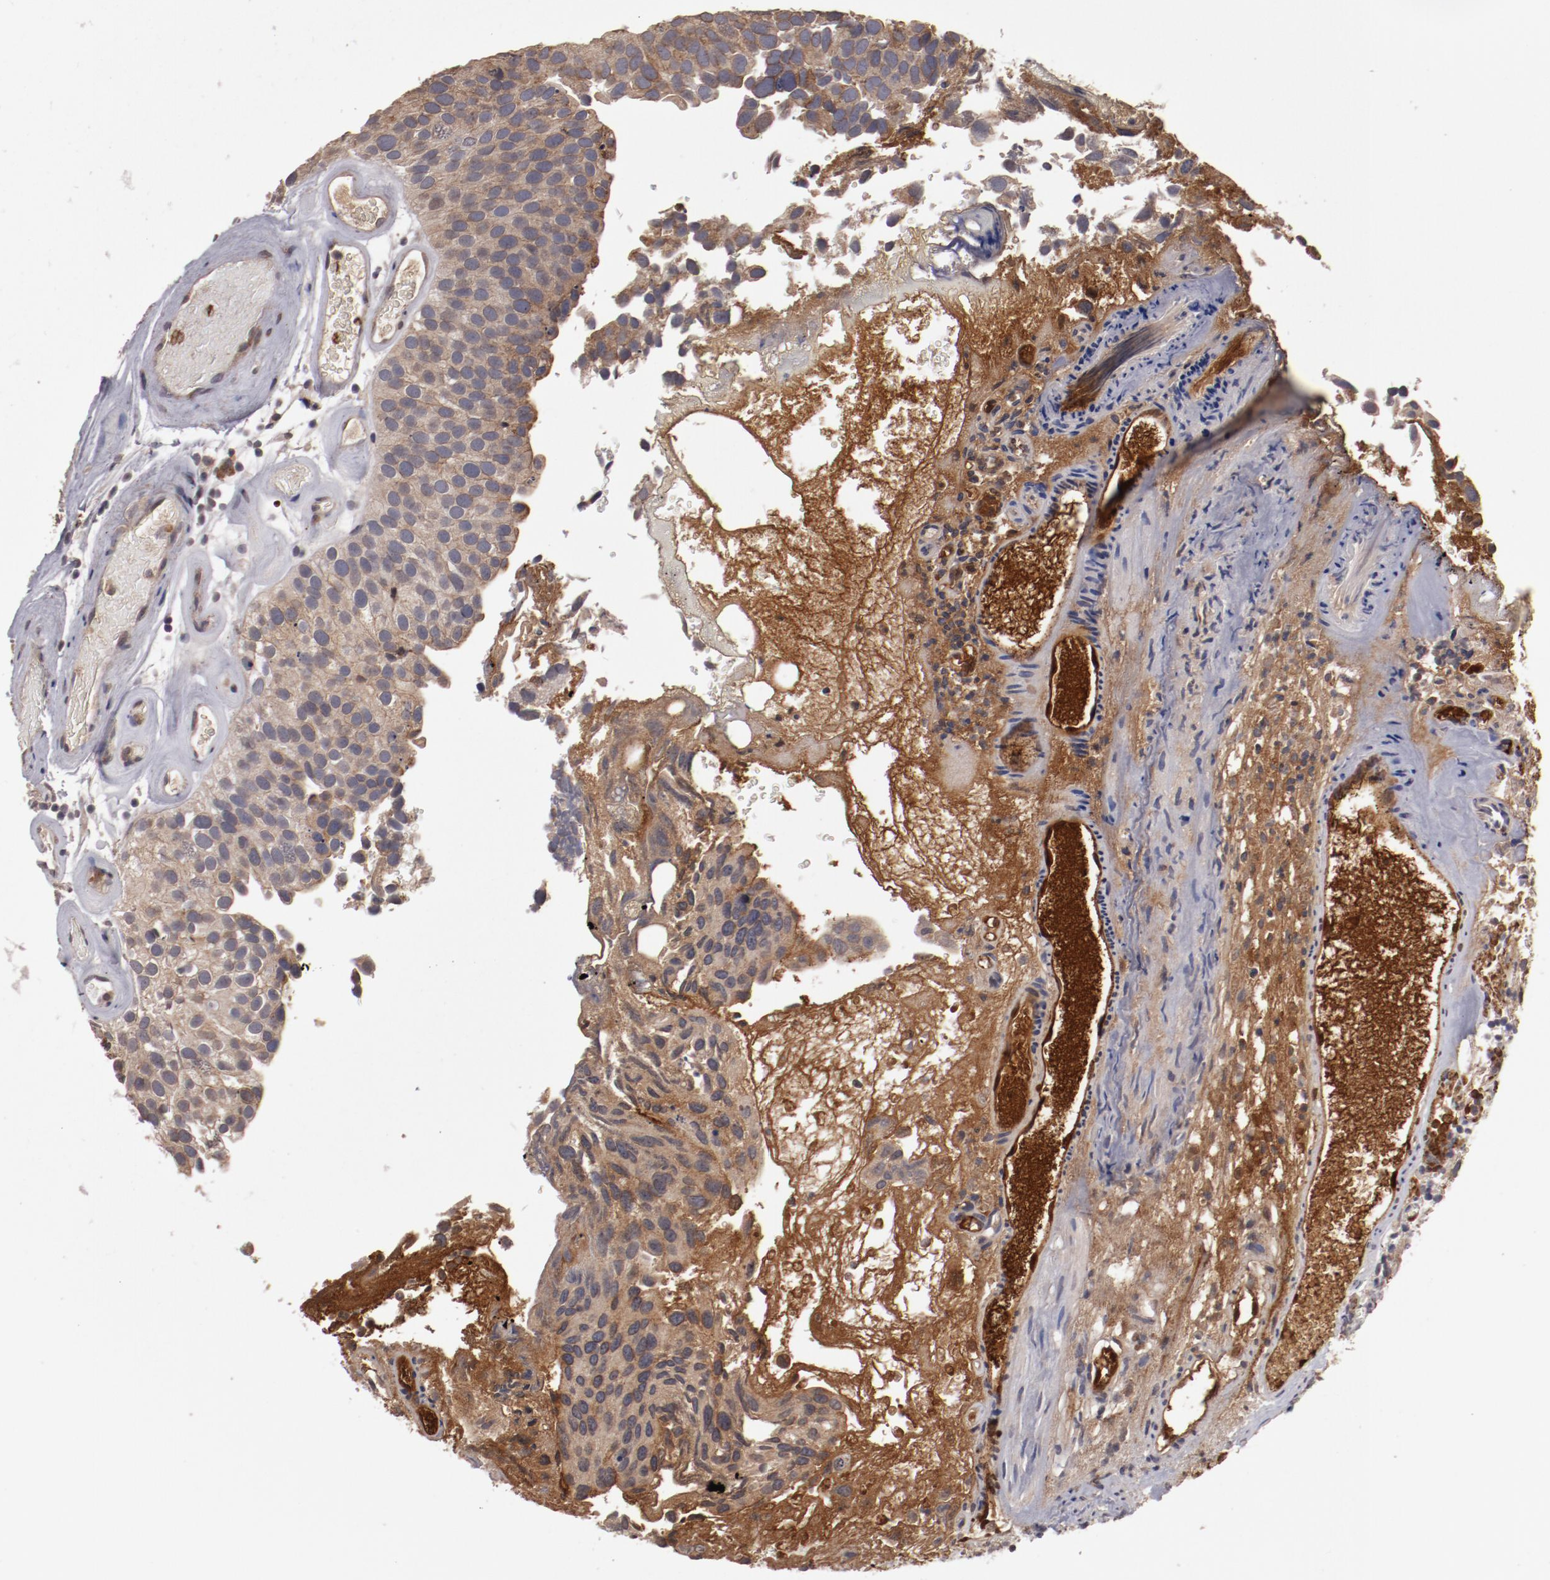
{"staining": {"intensity": "moderate", "quantity": ">75%", "location": "cytoplasmic/membranous"}, "tissue": "urothelial cancer", "cell_type": "Tumor cells", "image_type": "cancer", "snomed": [{"axis": "morphology", "description": "Urothelial carcinoma, High grade"}, {"axis": "topography", "description": "Urinary bladder"}], "caption": "High-grade urothelial carcinoma stained with a protein marker displays moderate staining in tumor cells.", "gene": "SERPINA7", "patient": {"sex": "male", "age": 72}}